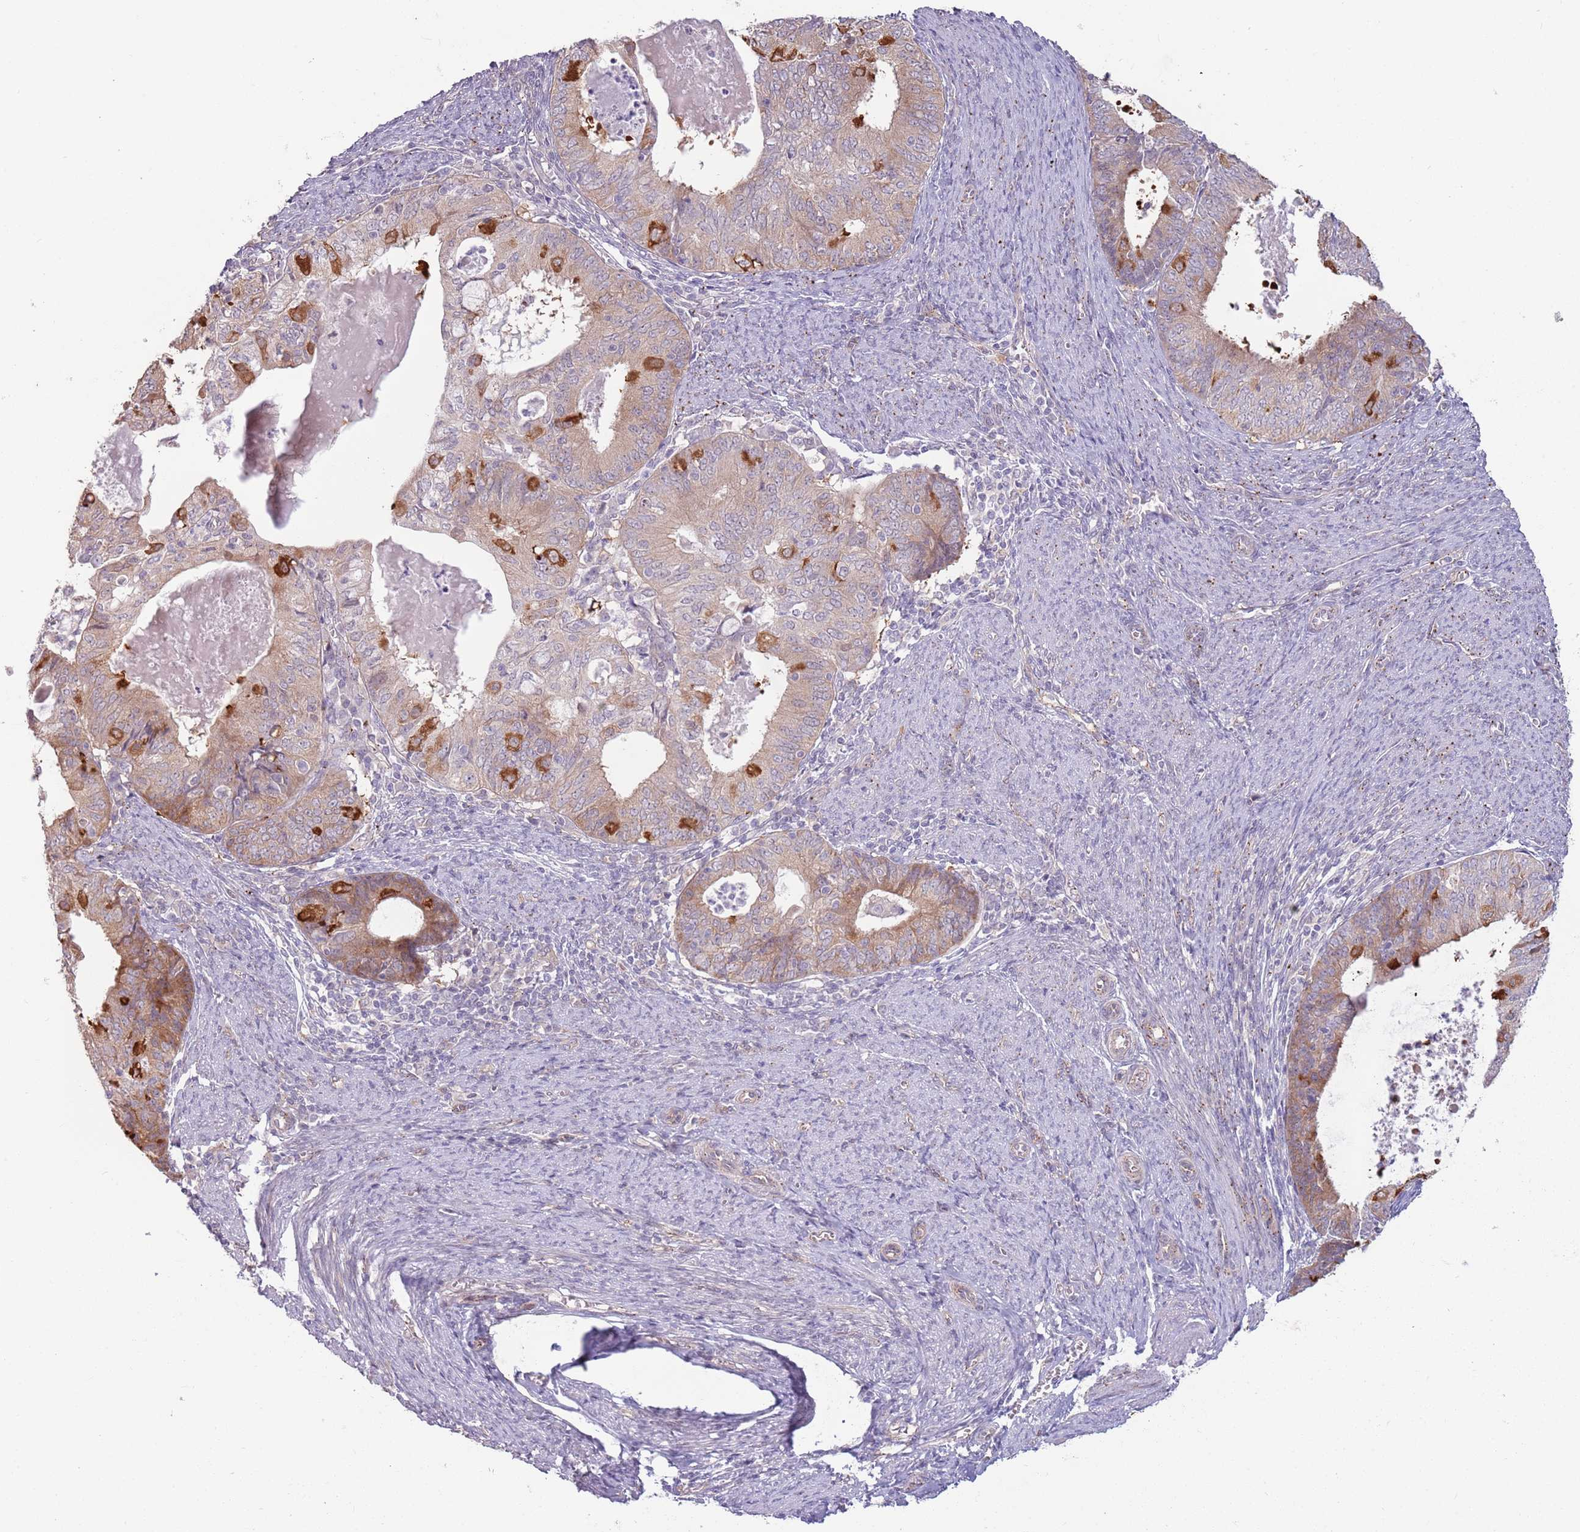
{"staining": {"intensity": "strong", "quantity": "<25%", "location": "cytoplasmic/membranous"}, "tissue": "endometrial cancer", "cell_type": "Tumor cells", "image_type": "cancer", "snomed": [{"axis": "morphology", "description": "Adenocarcinoma, NOS"}, {"axis": "topography", "description": "Endometrium"}], "caption": "An IHC photomicrograph of tumor tissue is shown. Protein staining in brown shows strong cytoplasmic/membranous positivity in endometrial cancer (adenocarcinoma) within tumor cells.", "gene": "LDHD", "patient": {"sex": "female", "age": 57}}